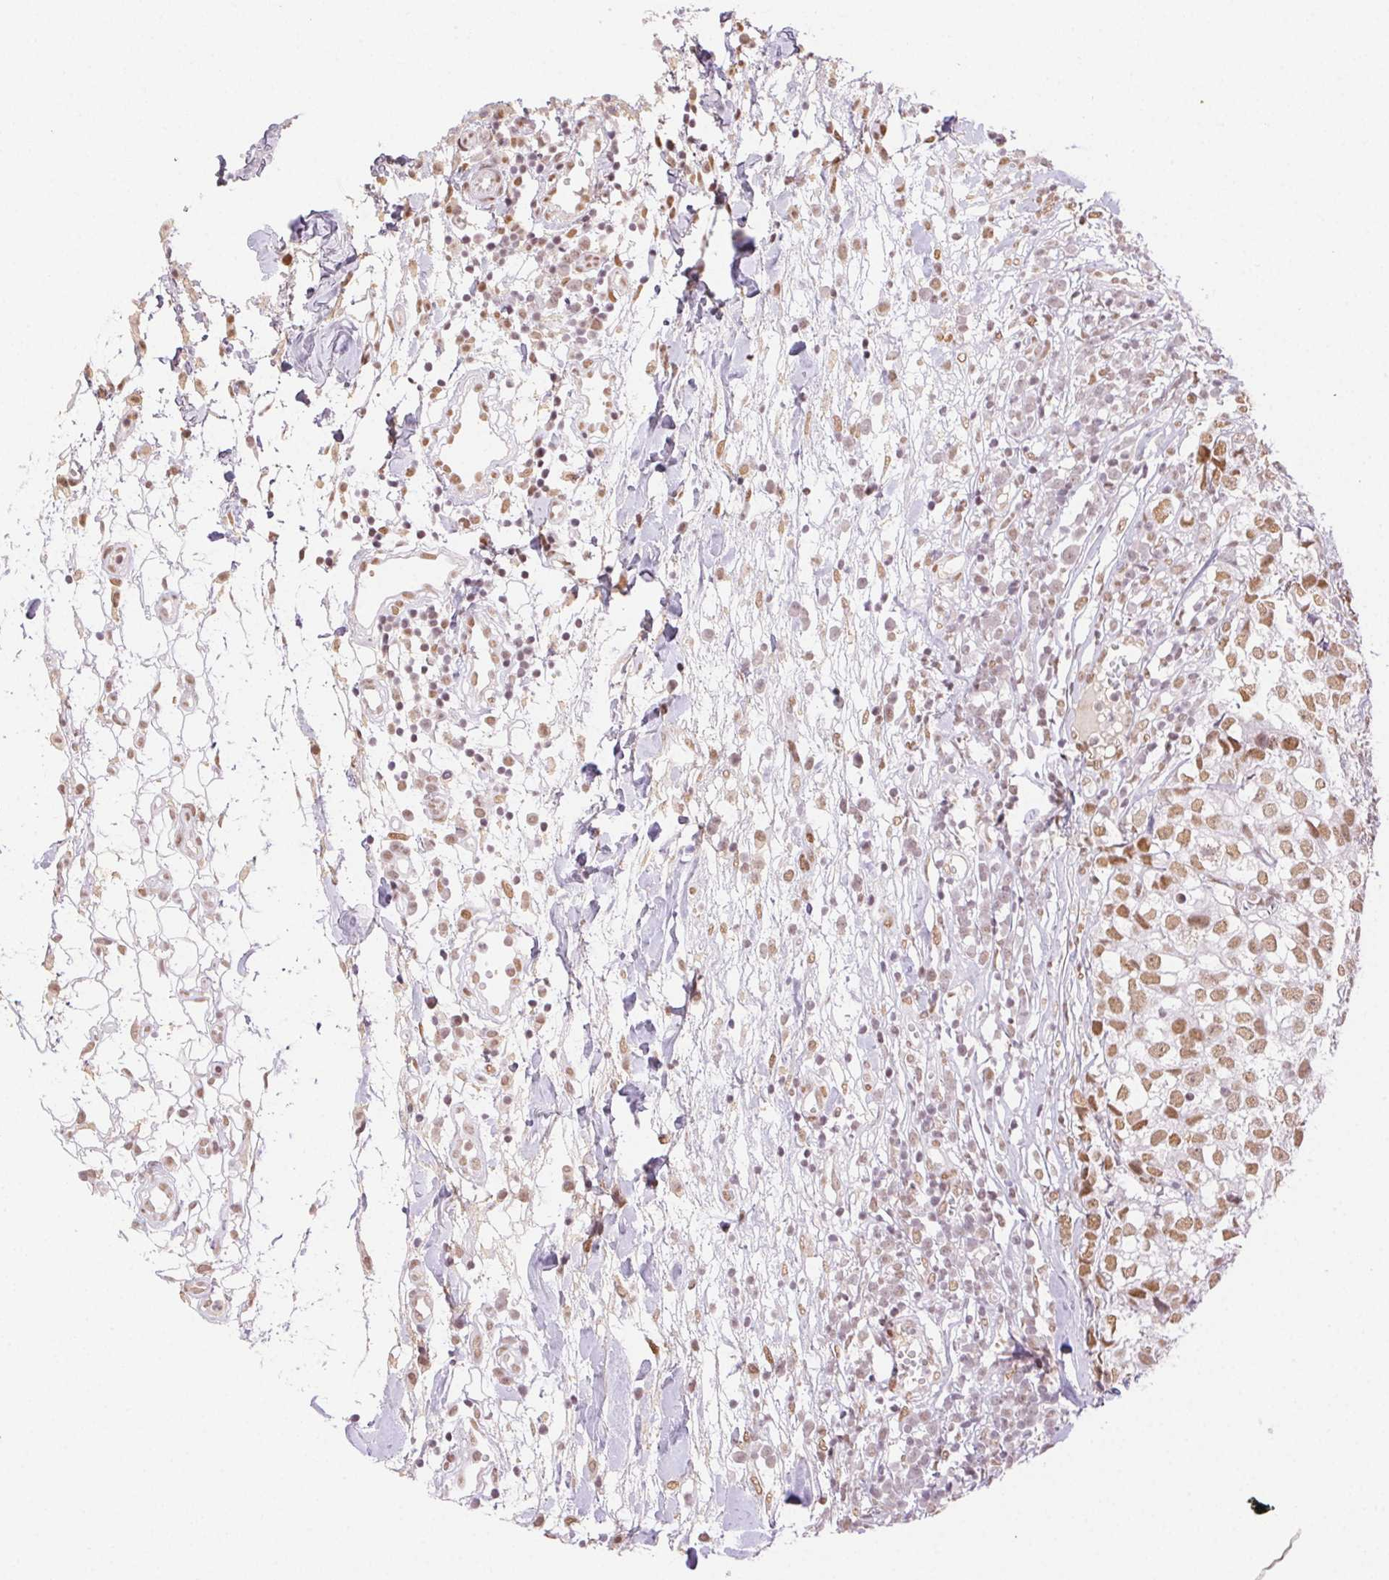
{"staining": {"intensity": "moderate", "quantity": ">75%", "location": "nuclear"}, "tissue": "breast cancer", "cell_type": "Tumor cells", "image_type": "cancer", "snomed": [{"axis": "morphology", "description": "Duct carcinoma"}, {"axis": "topography", "description": "Breast"}], "caption": "Immunohistochemical staining of human breast invasive ductal carcinoma shows medium levels of moderate nuclear protein staining in about >75% of tumor cells.", "gene": "H2AZ2", "patient": {"sex": "female", "age": 30}}